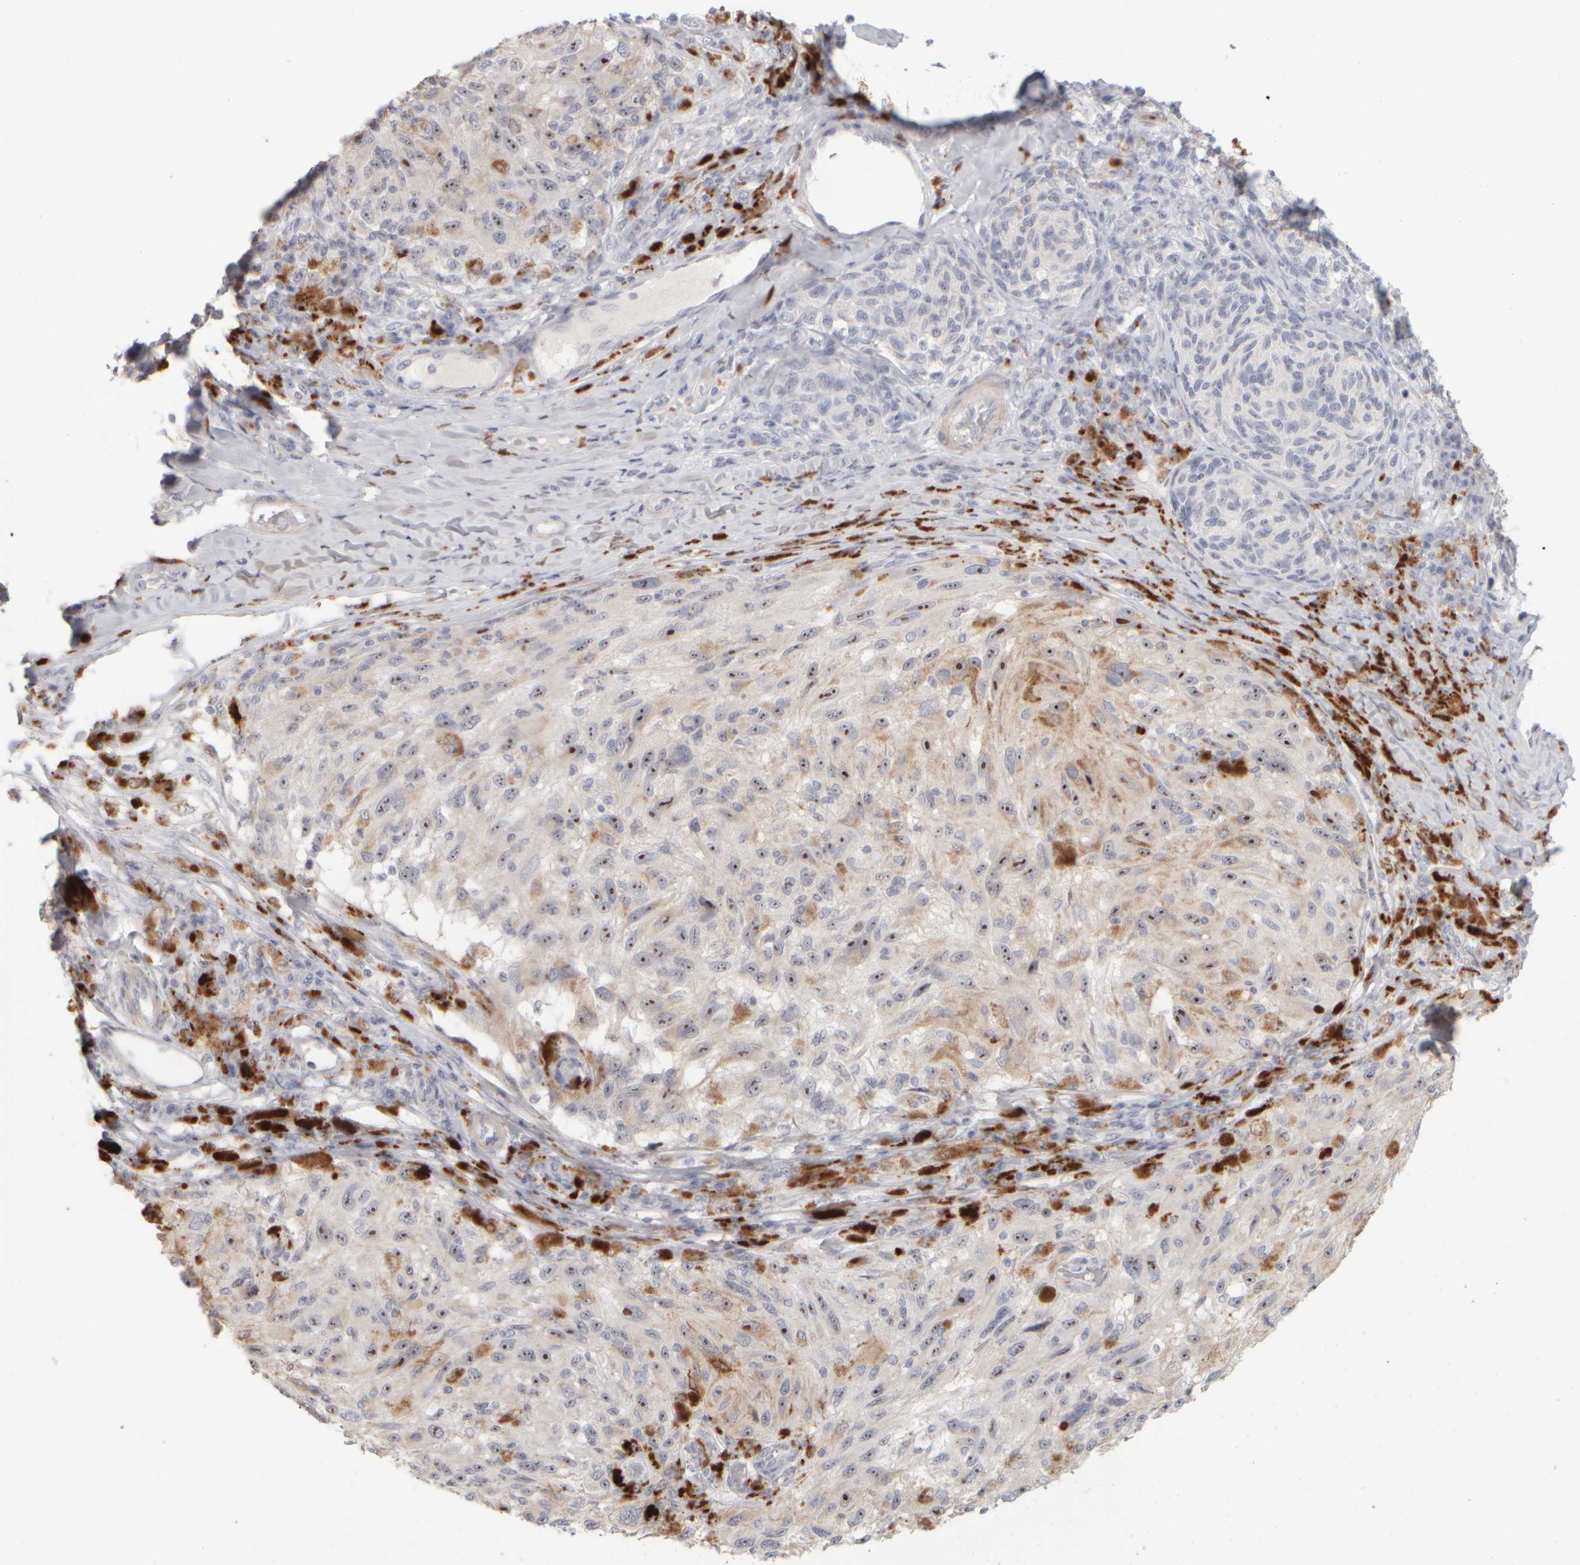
{"staining": {"intensity": "strong", "quantity": ">75%", "location": "nuclear"}, "tissue": "melanoma", "cell_type": "Tumor cells", "image_type": "cancer", "snomed": [{"axis": "morphology", "description": "Malignant melanoma, NOS"}, {"axis": "topography", "description": "Skin"}], "caption": "The immunohistochemical stain shows strong nuclear staining in tumor cells of melanoma tissue.", "gene": "DCXR", "patient": {"sex": "female", "age": 73}}